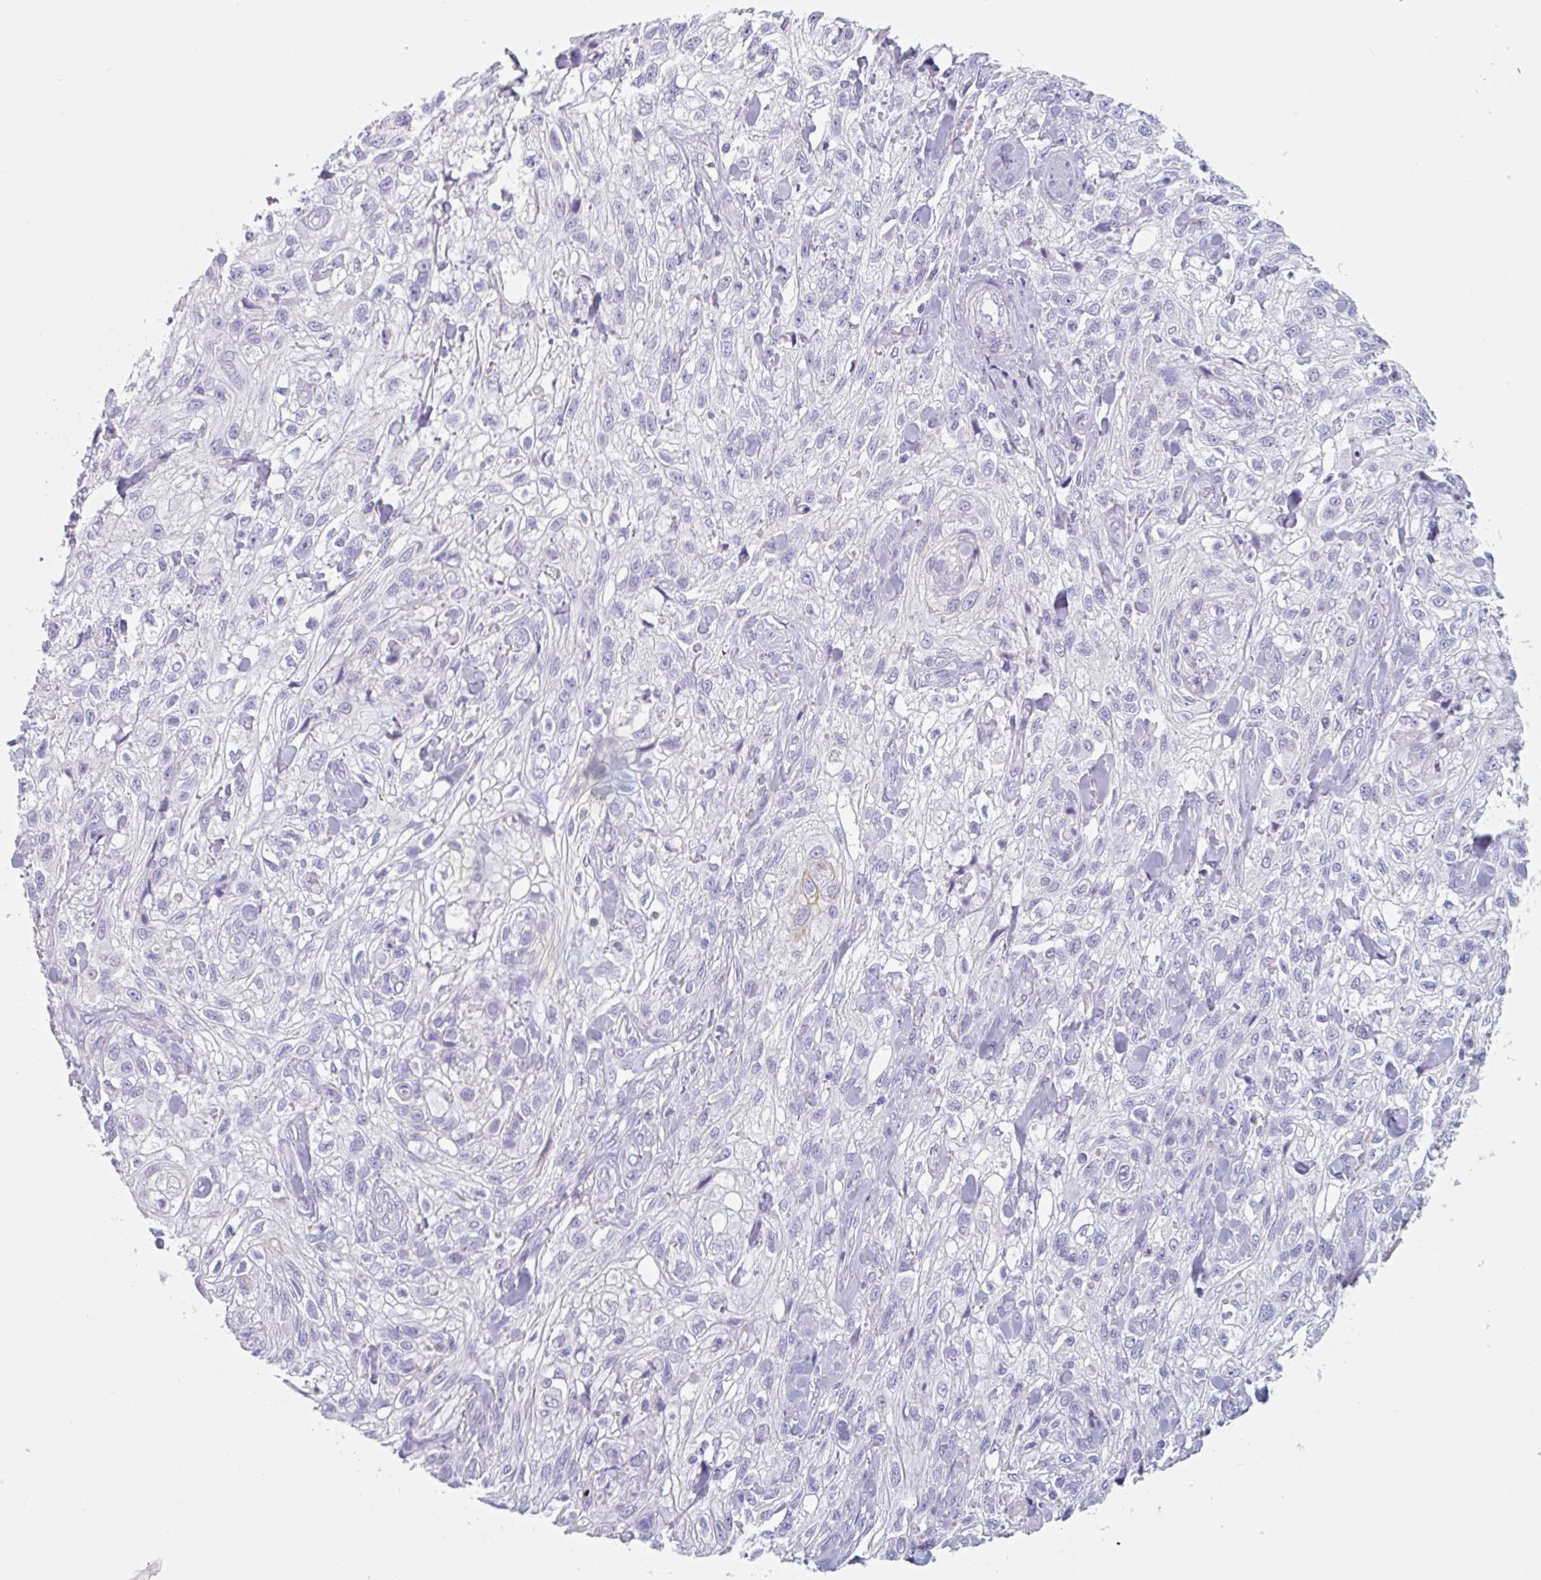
{"staining": {"intensity": "negative", "quantity": "none", "location": "none"}, "tissue": "skin cancer", "cell_type": "Tumor cells", "image_type": "cancer", "snomed": [{"axis": "morphology", "description": "Squamous cell carcinoma, NOS"}, {"axis": "topography", "description": "Skin"}, {"axis": "topography", "description": "Vulva"}], "caption": "This is a image of immunohistochemistry (IHC) staining of squamous cell carcinoma (skin), which shows no positivity in tumor cells.", "gene": "EMC4", "patient": {"sex": "female", "age": 86}}